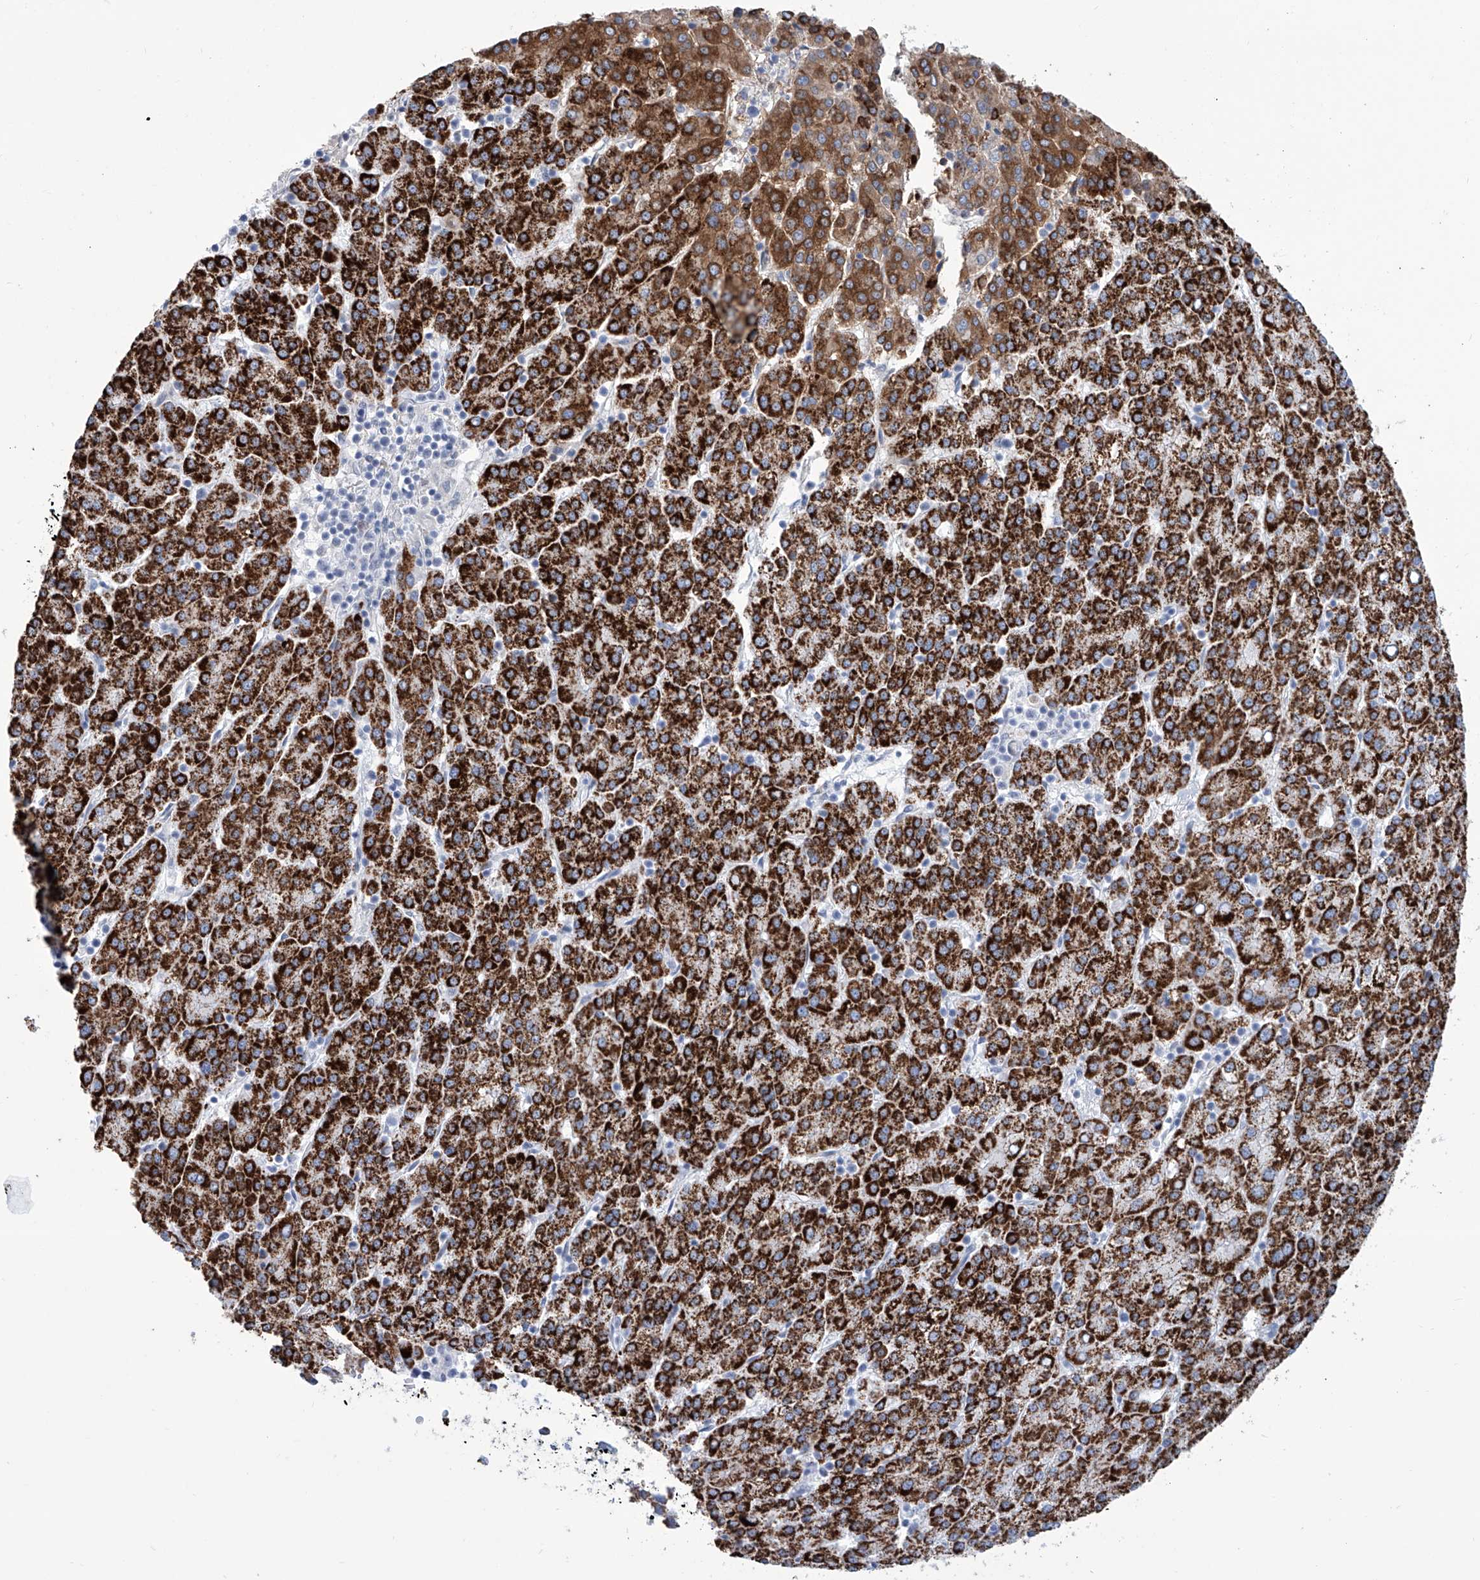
{"staining": {"intensity": "strong", "quantity": ">75%", "location": "cytoplasmic/membranous"}, "tissue": "liver cancer", "cell_type": "Tumor cells", "image_type": "cancer", "snomed": [{"axis": "morphology", "description": "Carcinoma, Hepatocellular, NOS"}, {"axis": "topography", "description": "Liver"}], "caption": "Protein expression analysis of human hepatocellular carcinoma (liver) reveals strong cytoplasmic/membranous staining in approximately >75% of tumor cells.", "gene": "ALDH6A1", "patient": {"sex": "female", "age": 58}}